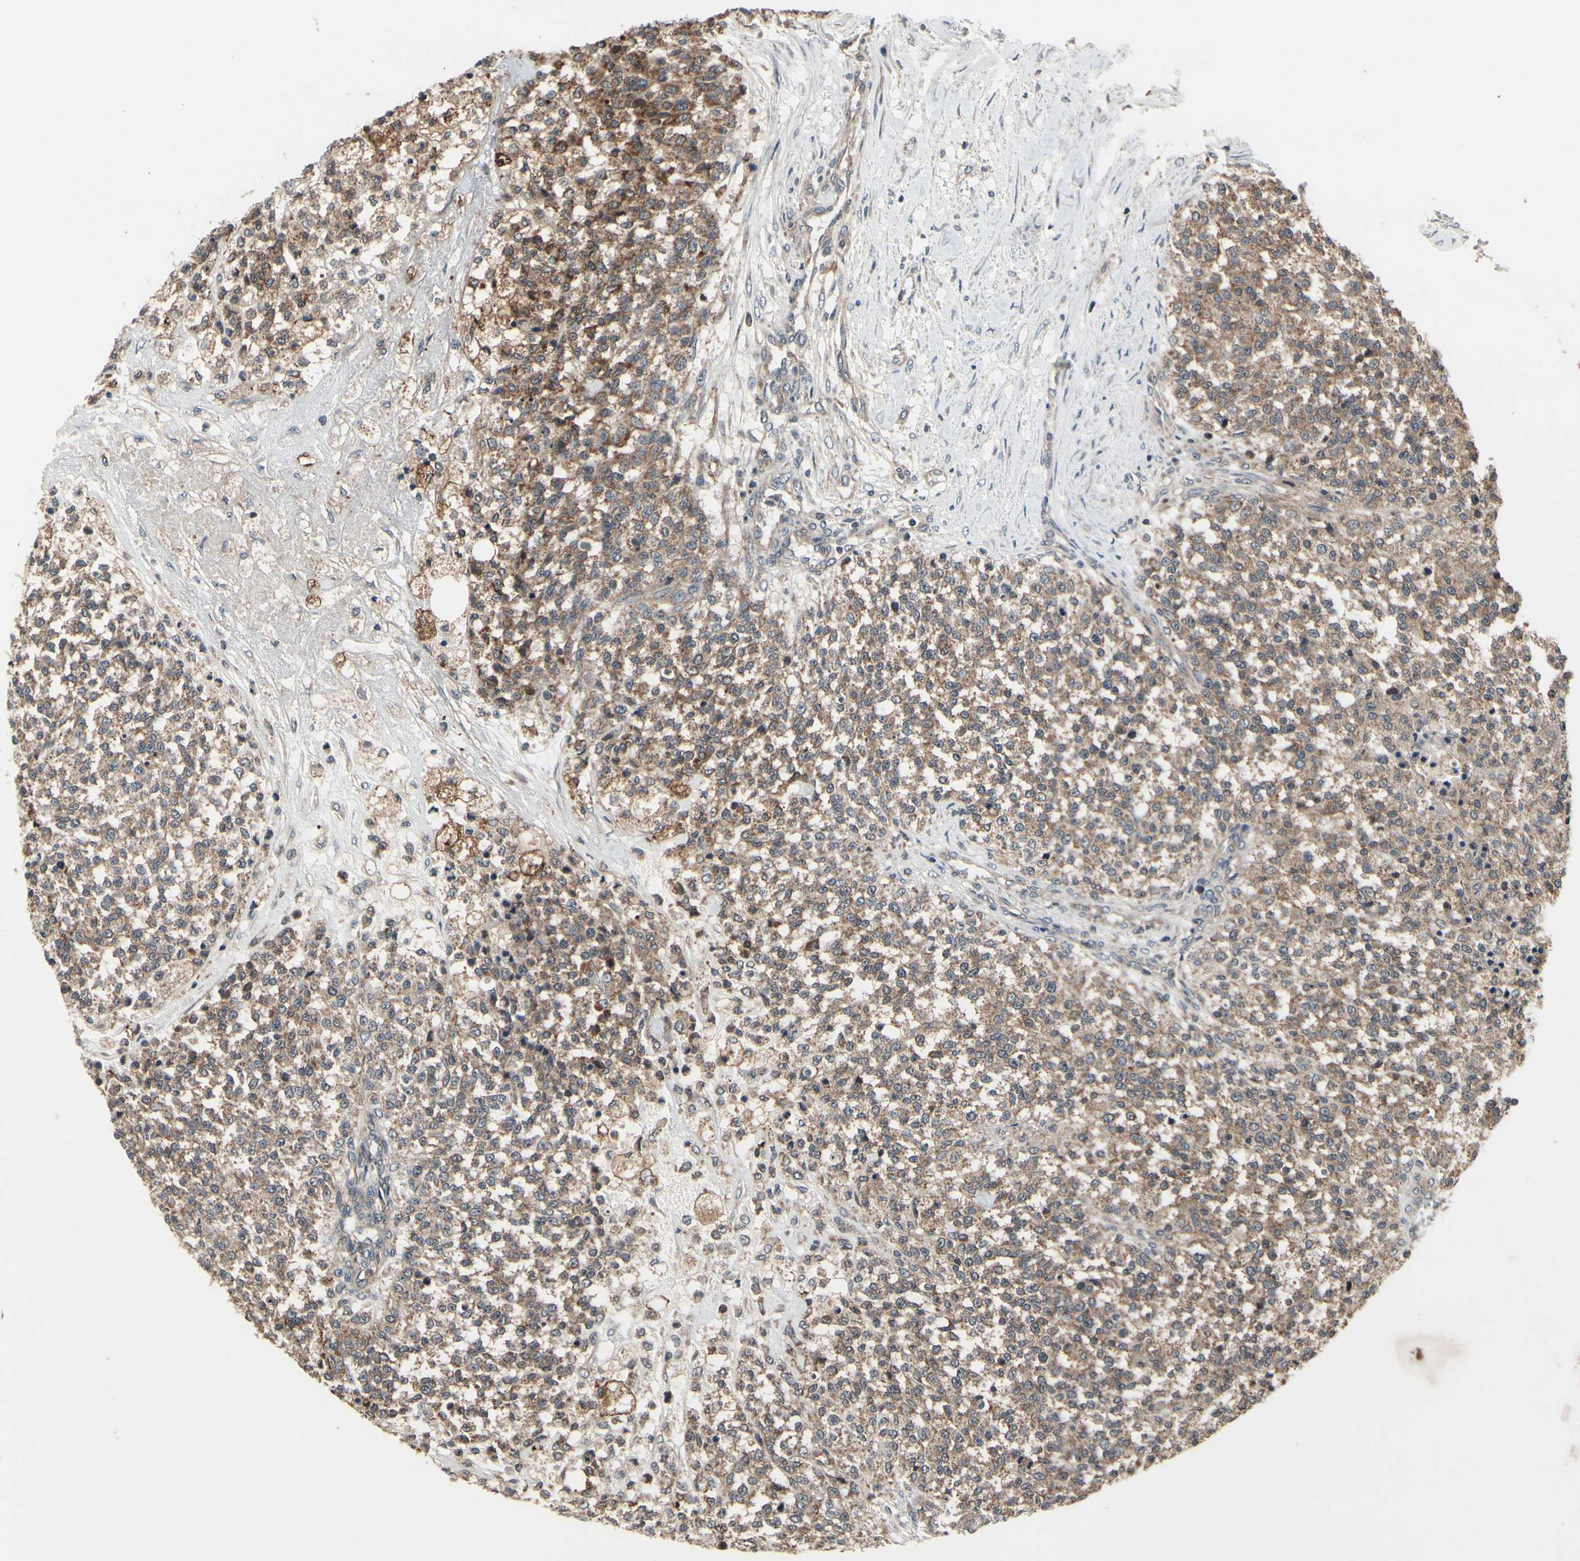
{"staining": {"intensity": "moderate", "quantity": ">75%", "location": "cytoplasmic/membranous"}, "tissue": "testis cancer", "cell_type": "Tumor cells", "image_type": "cancer", "snomed": [{"axis": "morphology", "description": "Seminoma, NOS"}, {"axis": "topography", "description": "Testis"}], "caption": "The immunohistochemical stain labels moderate cytoplasmic/membranous expression in tumor cells of testis cancer (seminoma) tissue.", "gene": "MBTPS2", "patient": {"sex": "male", "age": 59}}